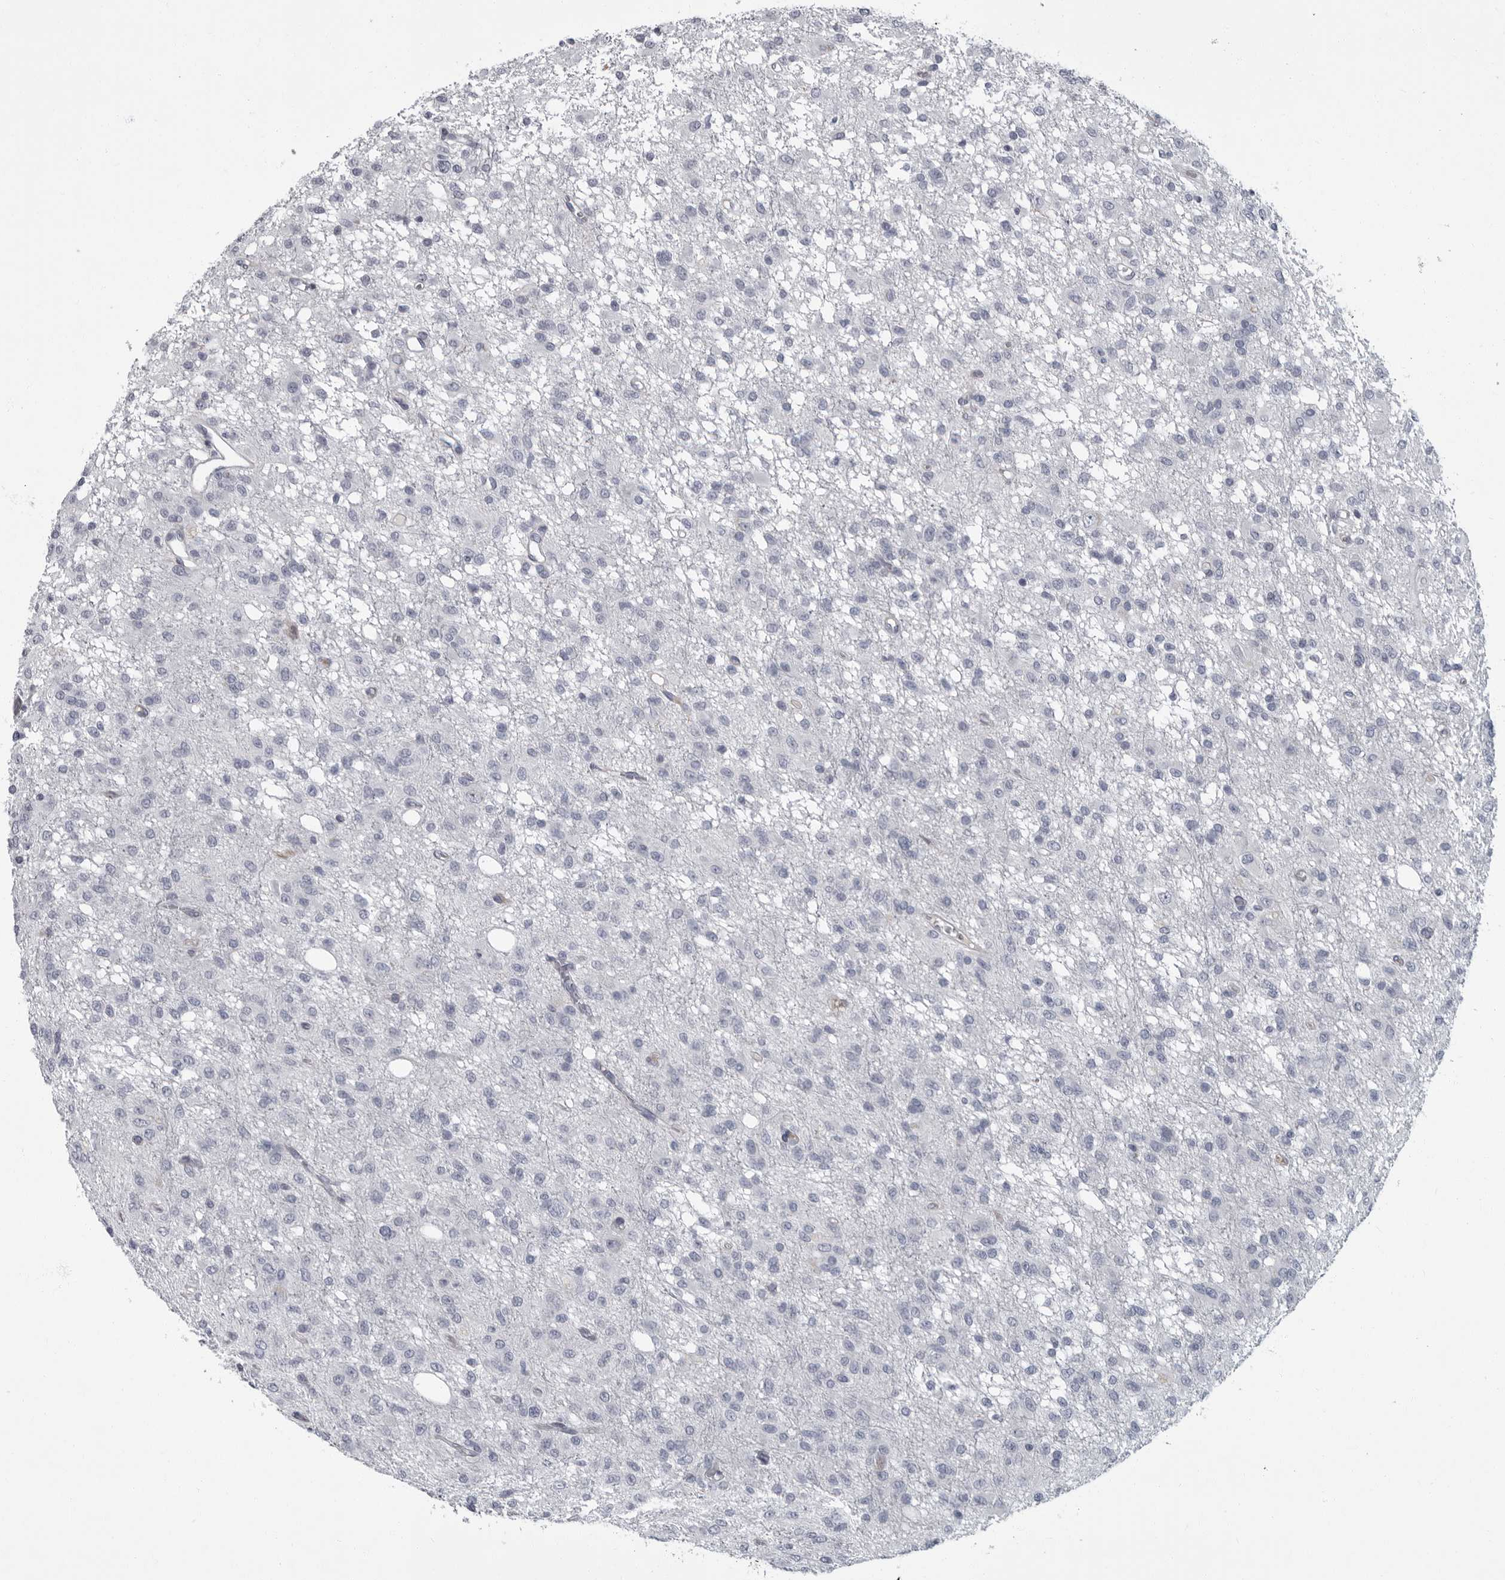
{"staining": {"intensity": "negative", "quantity": "none", "location": "none"}, "tissue": "glioma", "cell_type": "Tumor cells", "image_type": "cancer", "snomed": [{"axis": "morphology", "description": "Glioma, malignant, High grade"}, {"axis": "topography", "description": "Brain"}], "caption": "Tumor cells show no significant protein positivity in glioma.", "gene": "SLC25A39", "patient": {"sex": "female", "age": 59}}